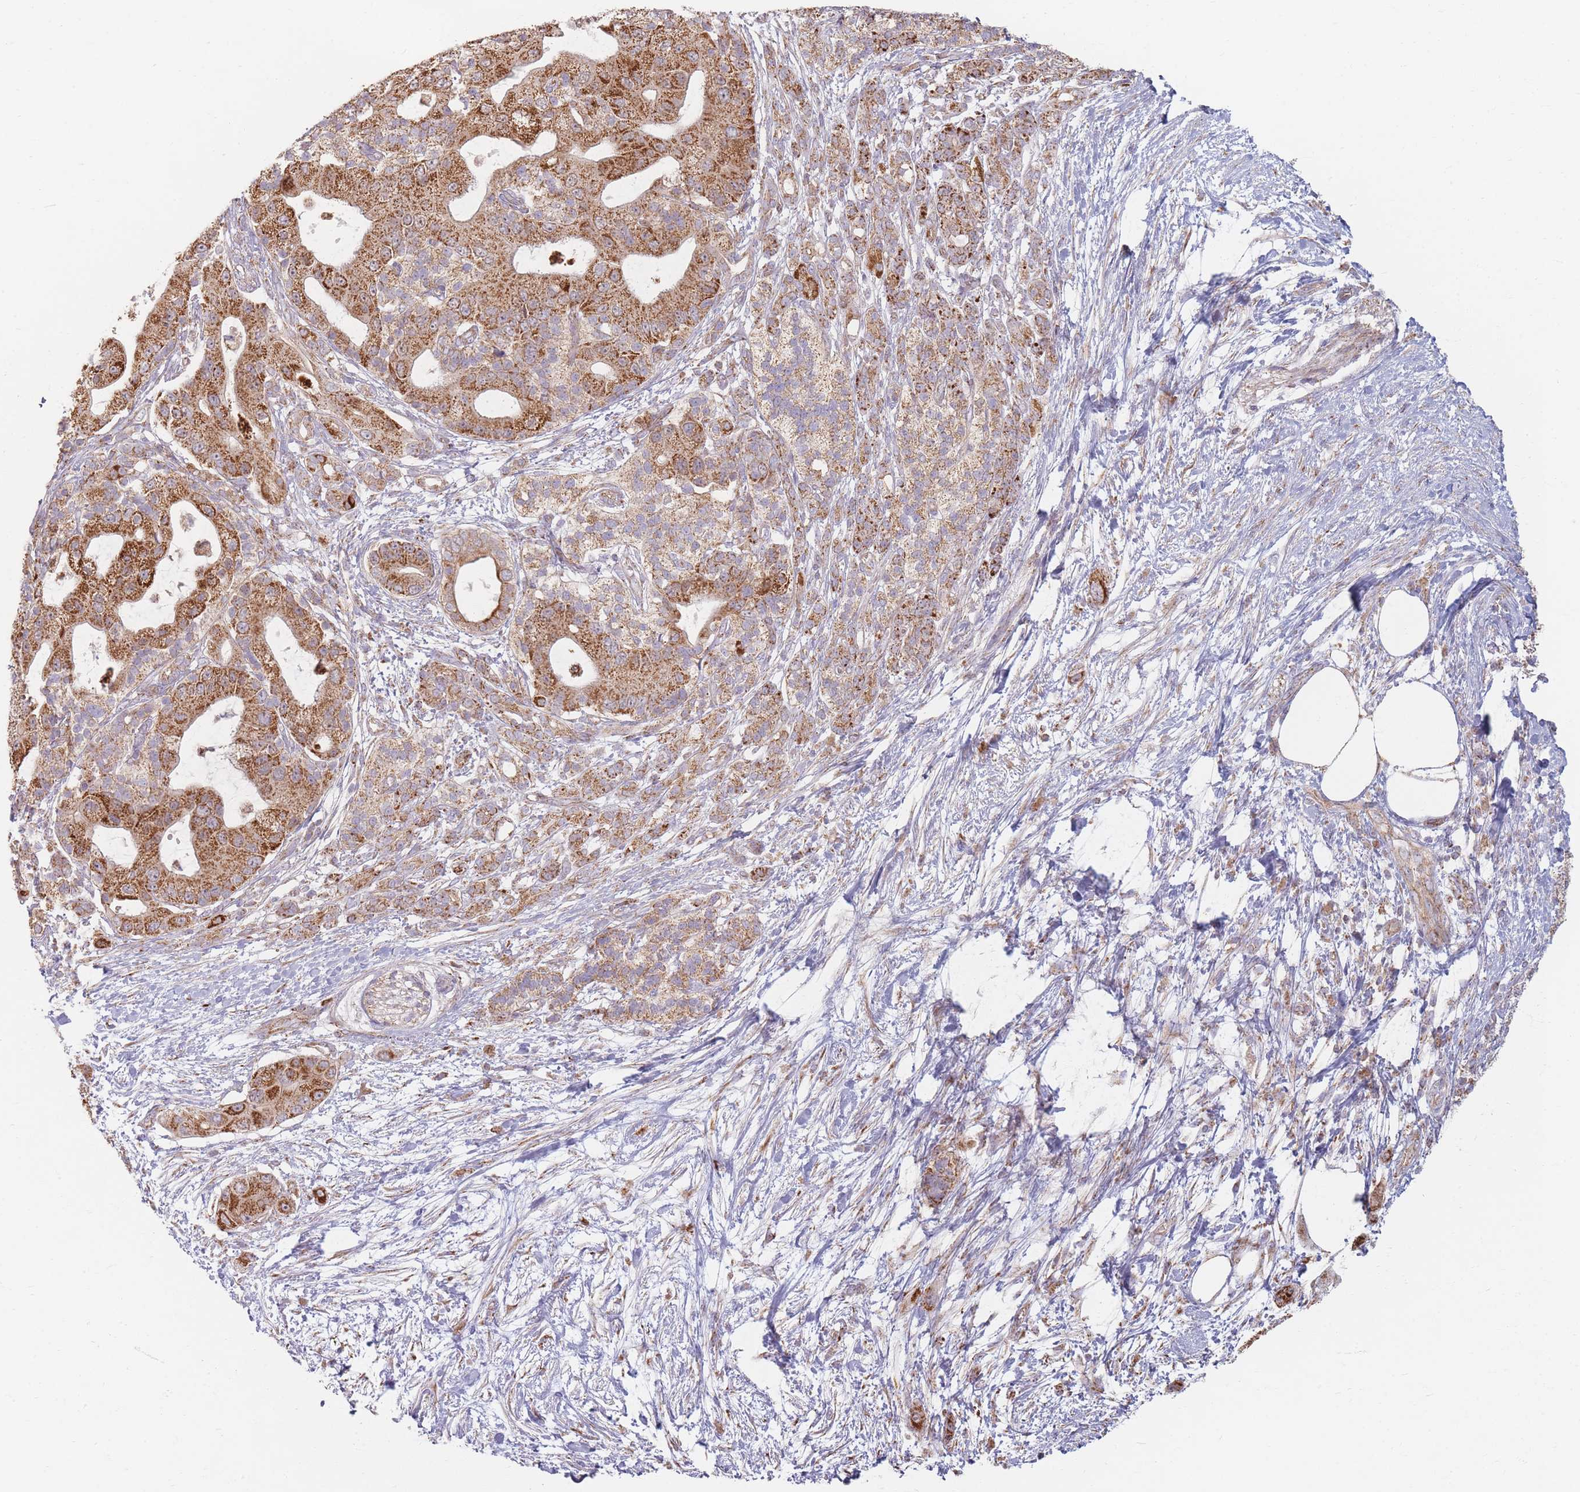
{"staining": {"intensity": "strong", "quantity": ">75%", "location": "cytoplasmic/membranous"}, "tissue": "pancreatic cancer", "cell_type": "Tumor cells", "image_type": "cancer", "snomed": [{"axis": "morphology", "description": "Adenocarcinoma, NOS"}, {"axis": "topography", "description": "Pancreas"}], "caption": "Protein staining of pancreatic cancer (adenocarcinoma) tissue shows strong cytoplasmic/membranous expression in approximately >75% of tumor cells. (brown staining indicates protein expression, while blue staining denotes nuclei).", "gene": "ESRP2", "patient": {"sex": "male", "age": 57}}